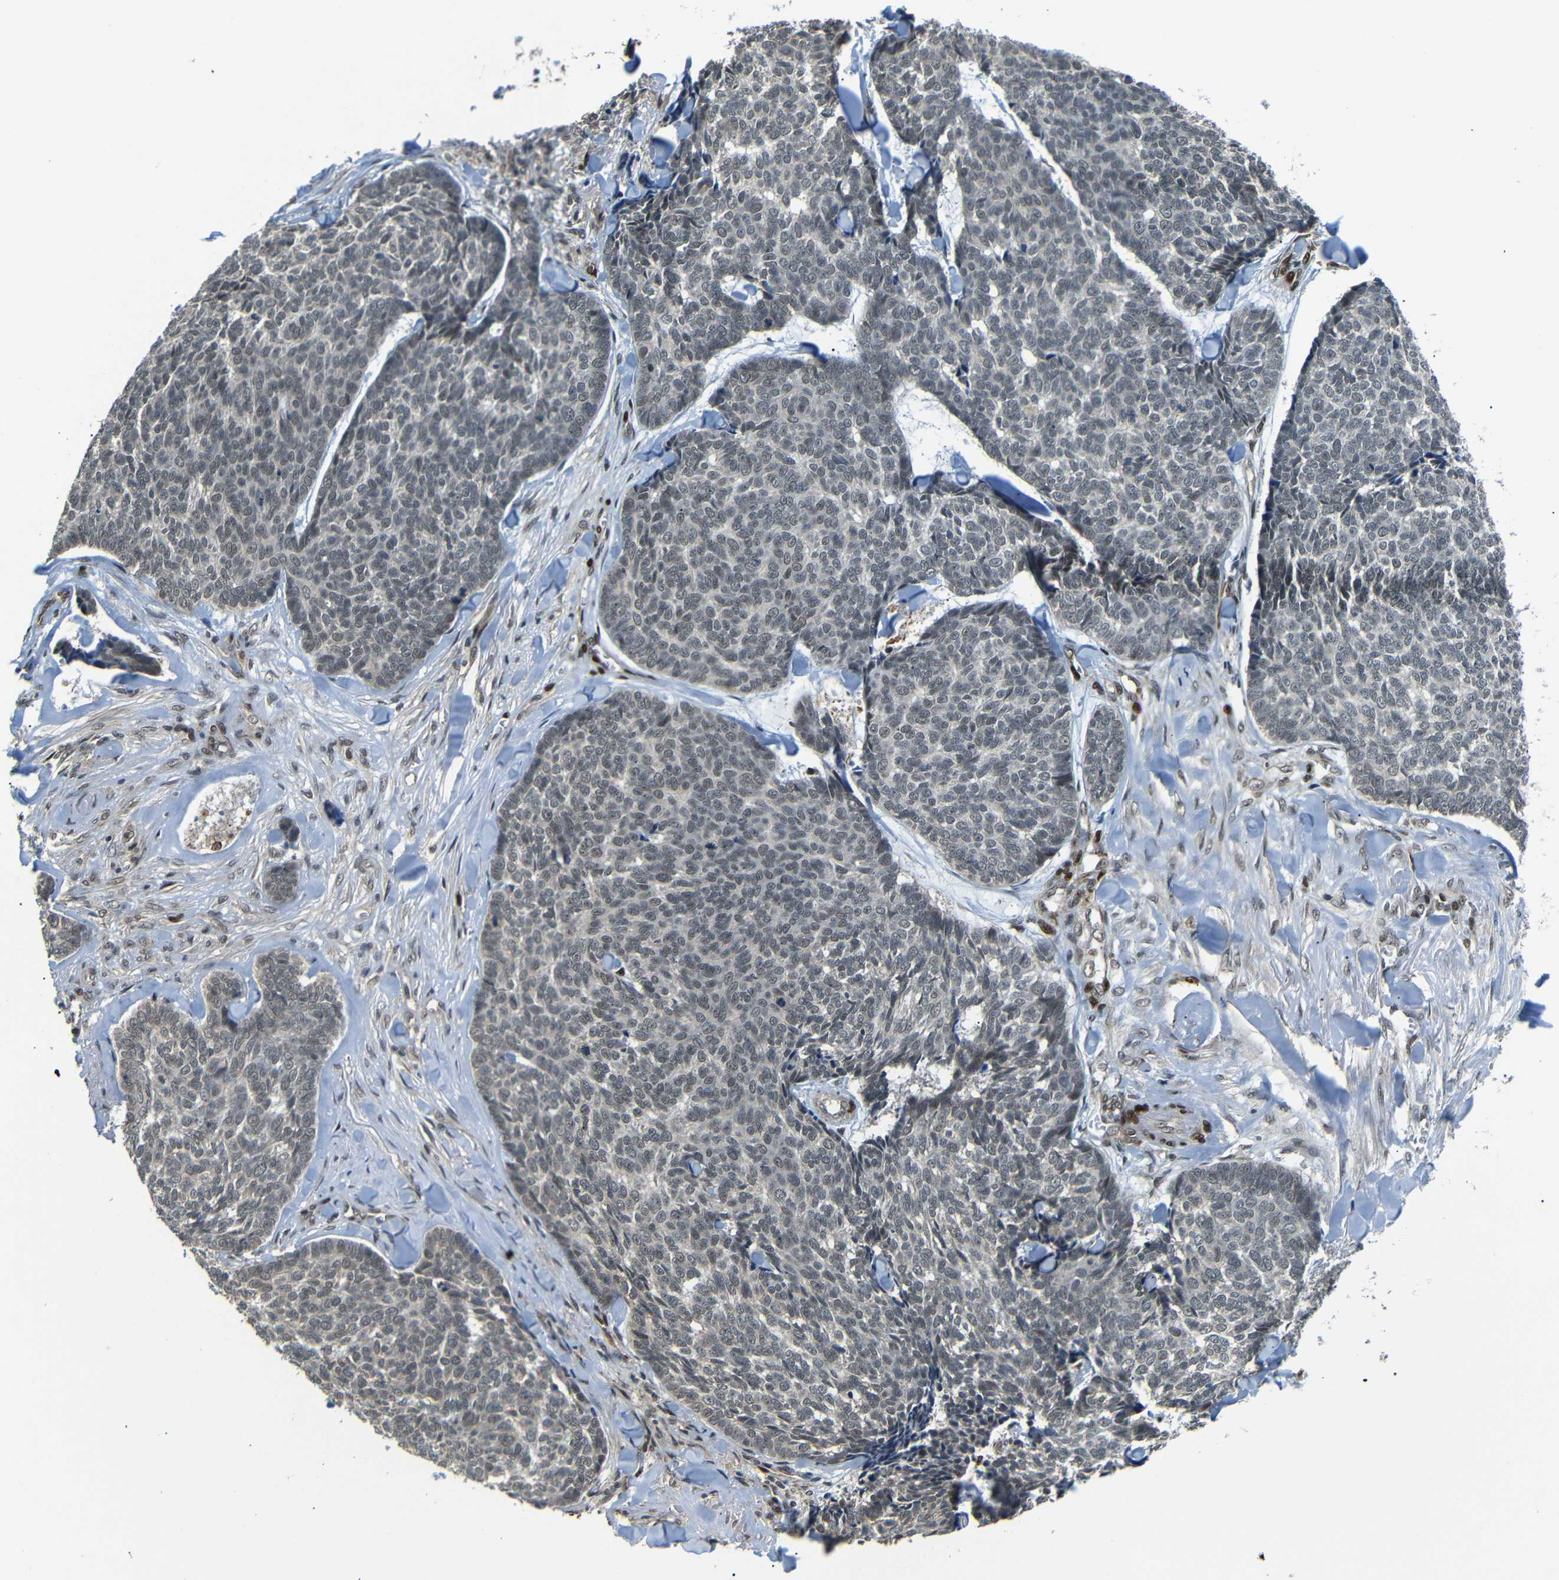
{"staining": {"intensity": "moderate", "quantity": ">75%", "location": "nuclear"}, "tissue": "skin cancer", "cell_type": "Tumor cells", "image_type": "cancer", "snomed": [{"axis": "morphology", "description": "Basal cell carcinoma"}, {"axis": "topography", "description": "Skin"}], "caption": "Immunohistochemical staining of basal cell carcinoma (skin) shows medium levels of moderate nuclear positivity in about >75% of tumor cells.", "gene": "TBX2", "patient": {"sex": "male", "age": 84}}